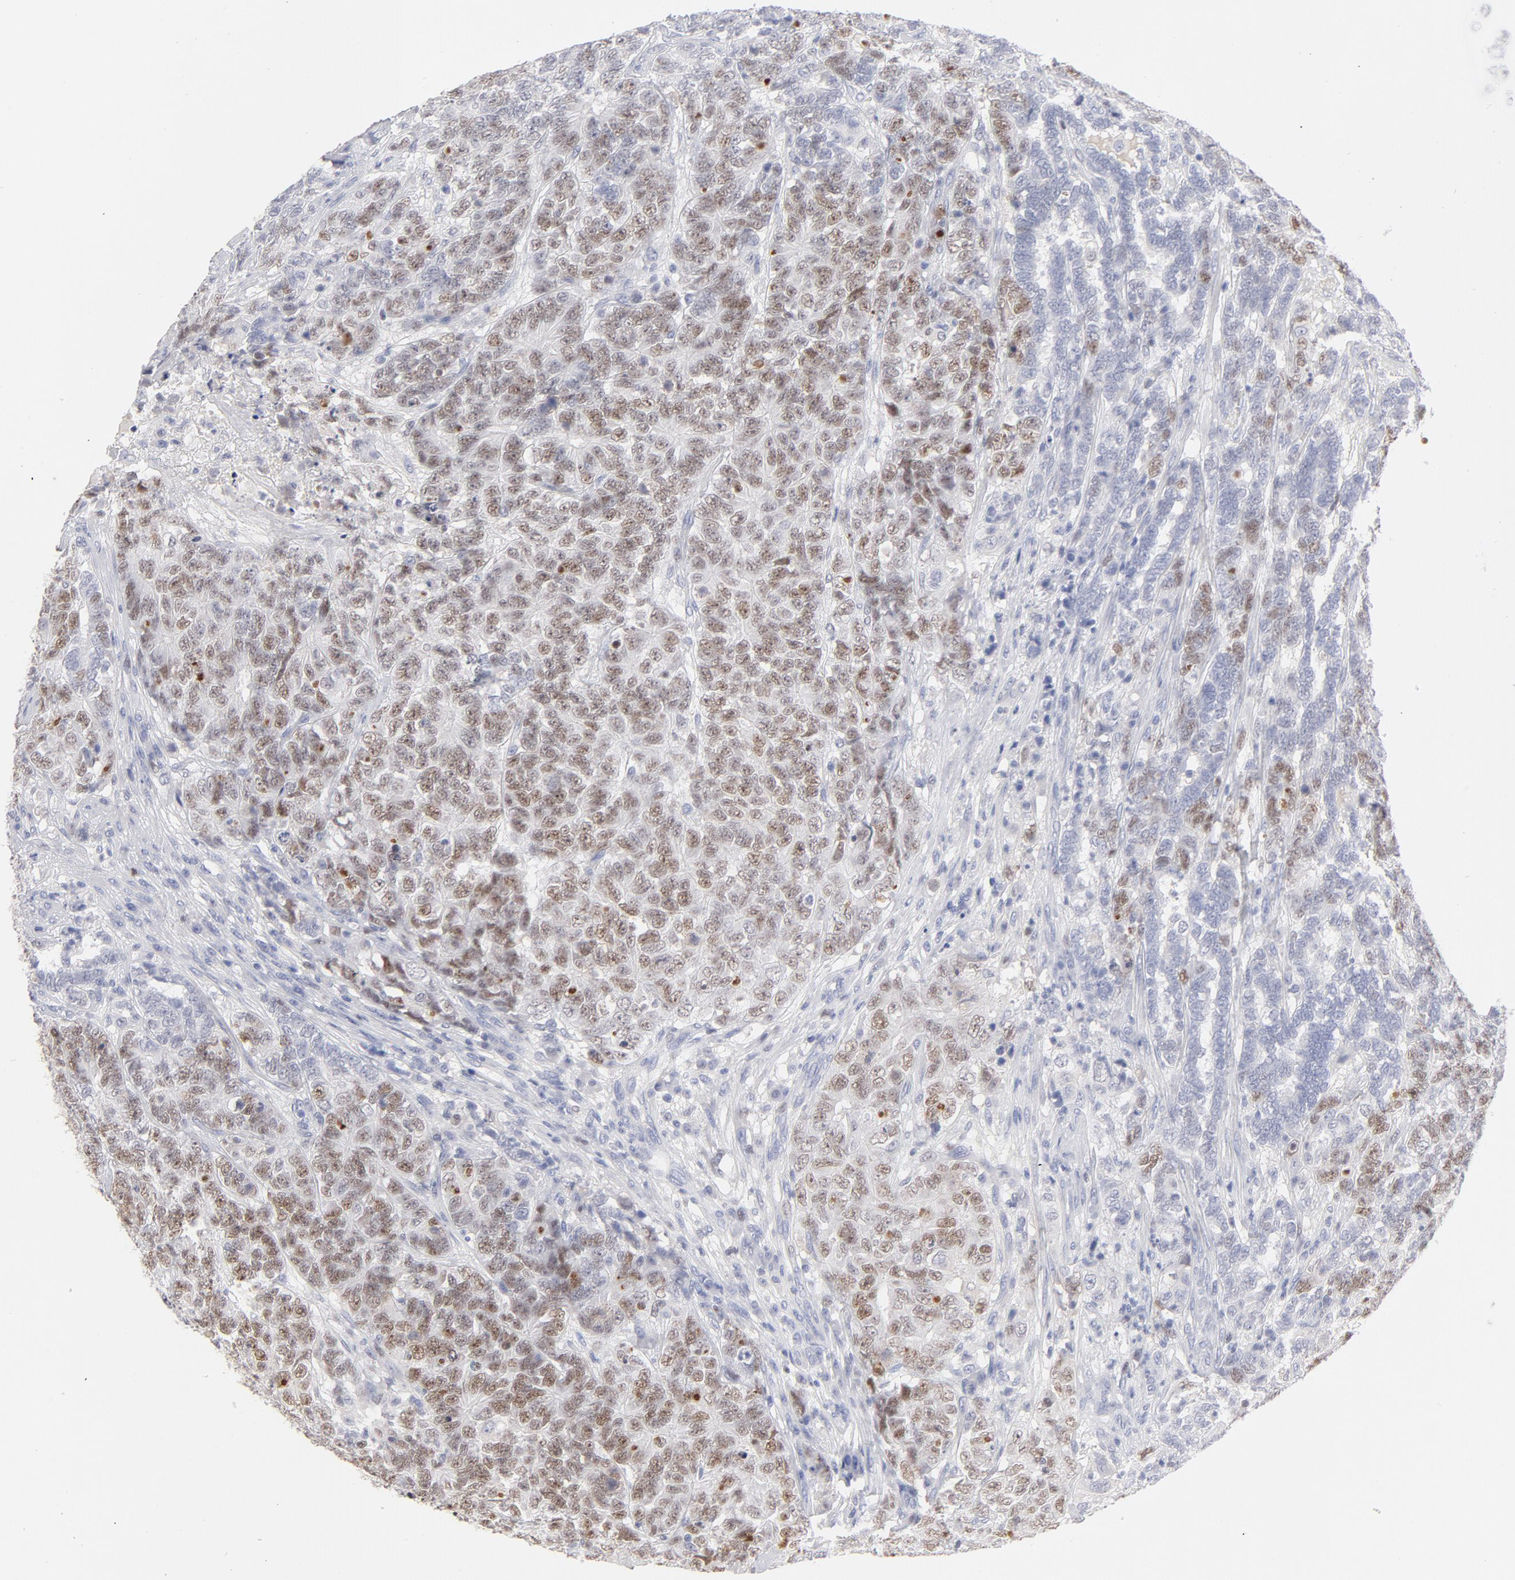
{"staining": {"intensity": "moderate", "quantity": ">75%", "location": "nuclear"}, "tissue": "testis cancer", "cell_type": "Tumor cells", "image_type": "cancer", "snomed": [{"axis": "morphology", "description": "Carcinoma, Embryonal, NOS"}, {"axis": "topography", "description": "Testis"}], "caption": "Protein staining by immunohistochemistry (IHC) exhibits moderate nuclear expression in about >75% of tumor cells in testis cancer (embryonal carcinoma).", "gene": "MCM7", "patient": {"sex": "male", "age": 26}}